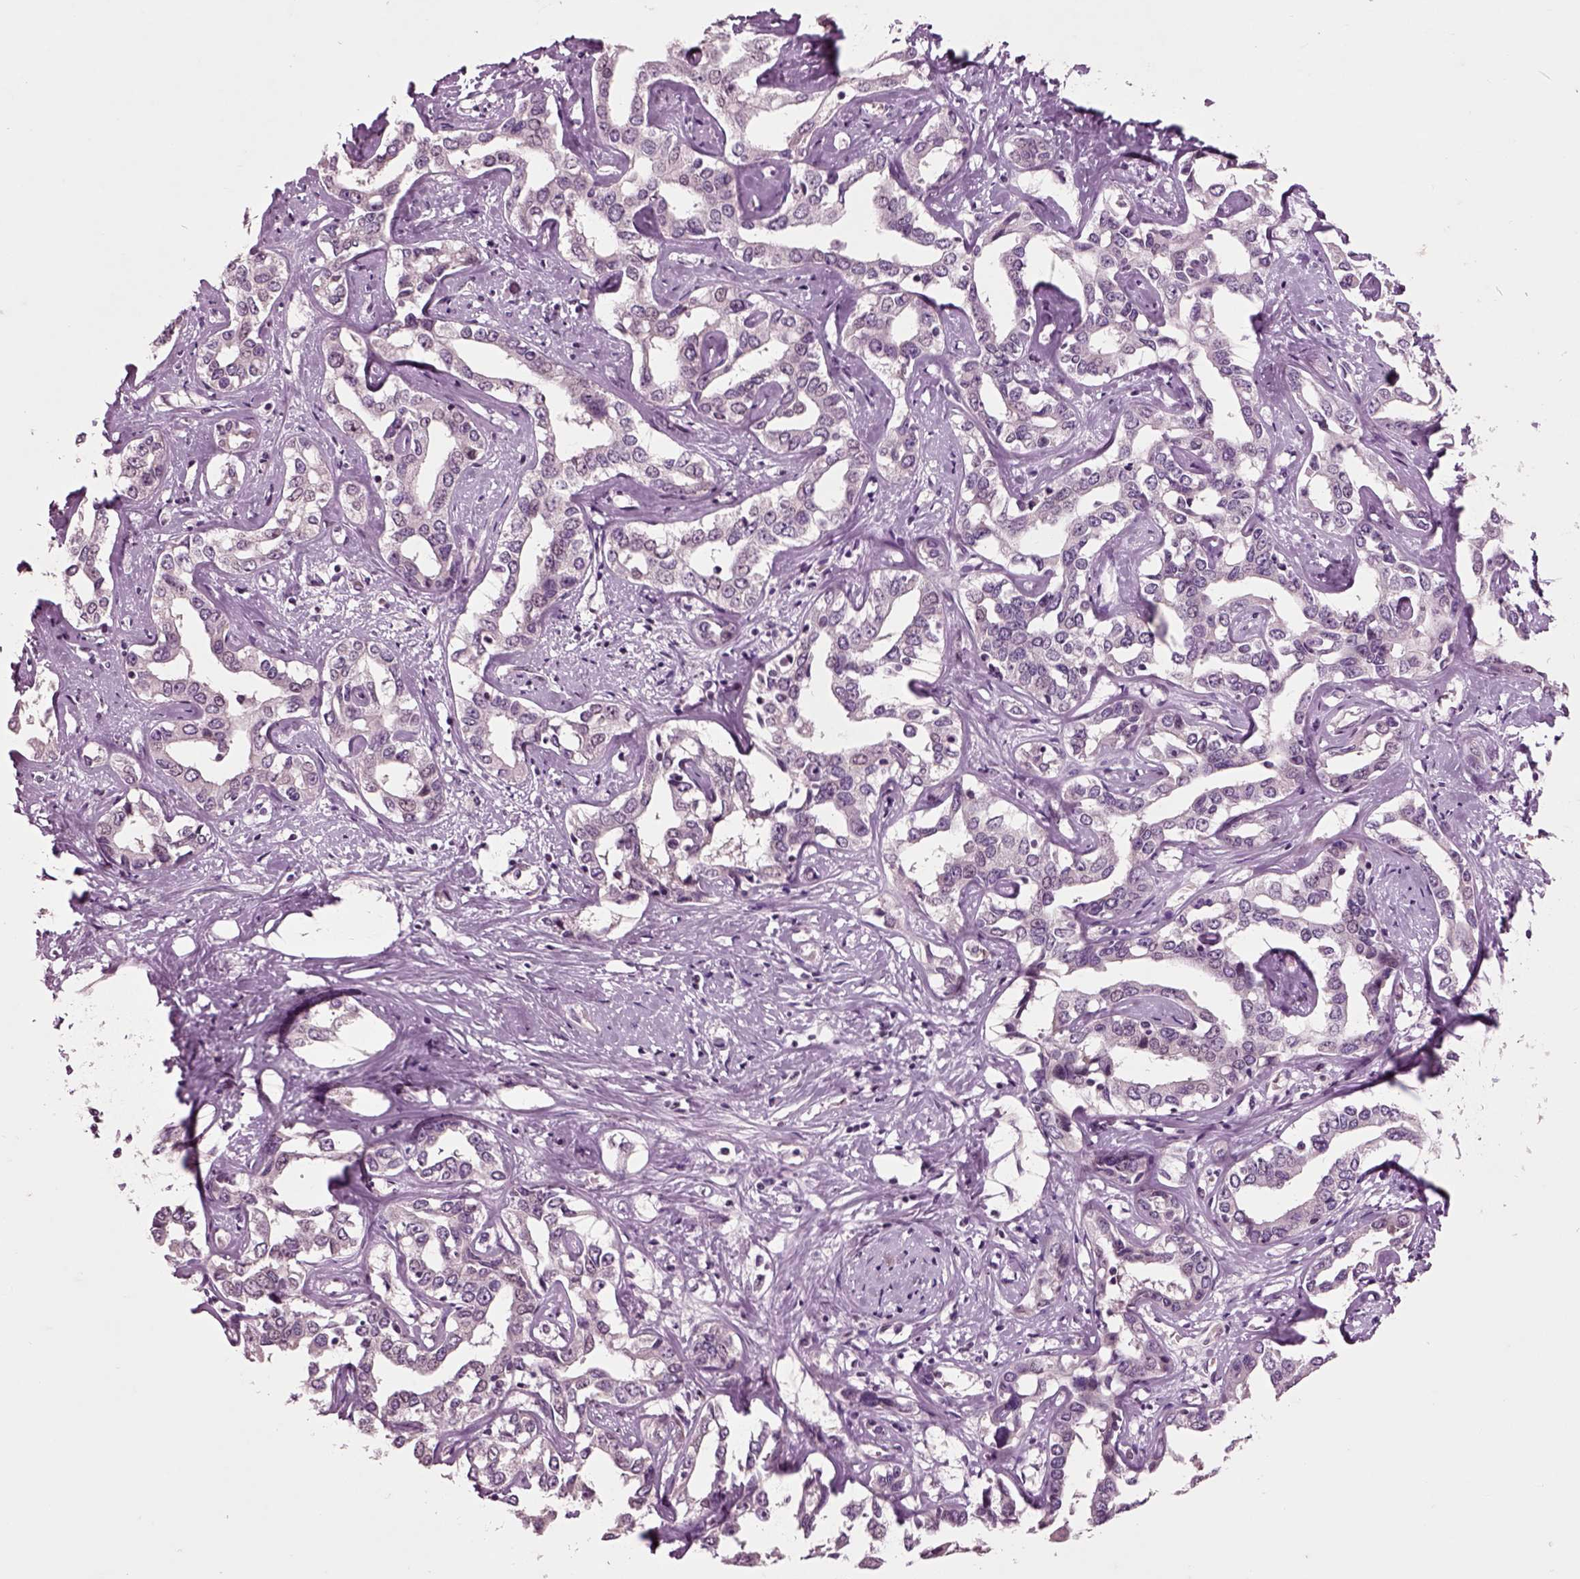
{"staining": {"intensity": "negative", "quantity": "none", "location": "none"}, "tissue": "liver cancer", "cell_type": "Tumor cells", "image_type": "cancer", "snomed": [{"axis": "morphology", "description": "Cholangiocarcinoma"}, {"axis": "topography", "description": "Liver"}], "caption": "Immunohistochemistry (IHC) histopathology image of neoplastic tissue: human liver cholangiocarcinoma stained with DAB displays no significant protein staining in tumor cells.", "gene": "CHGB", "patient": {"sex": "male", "age": 59}}